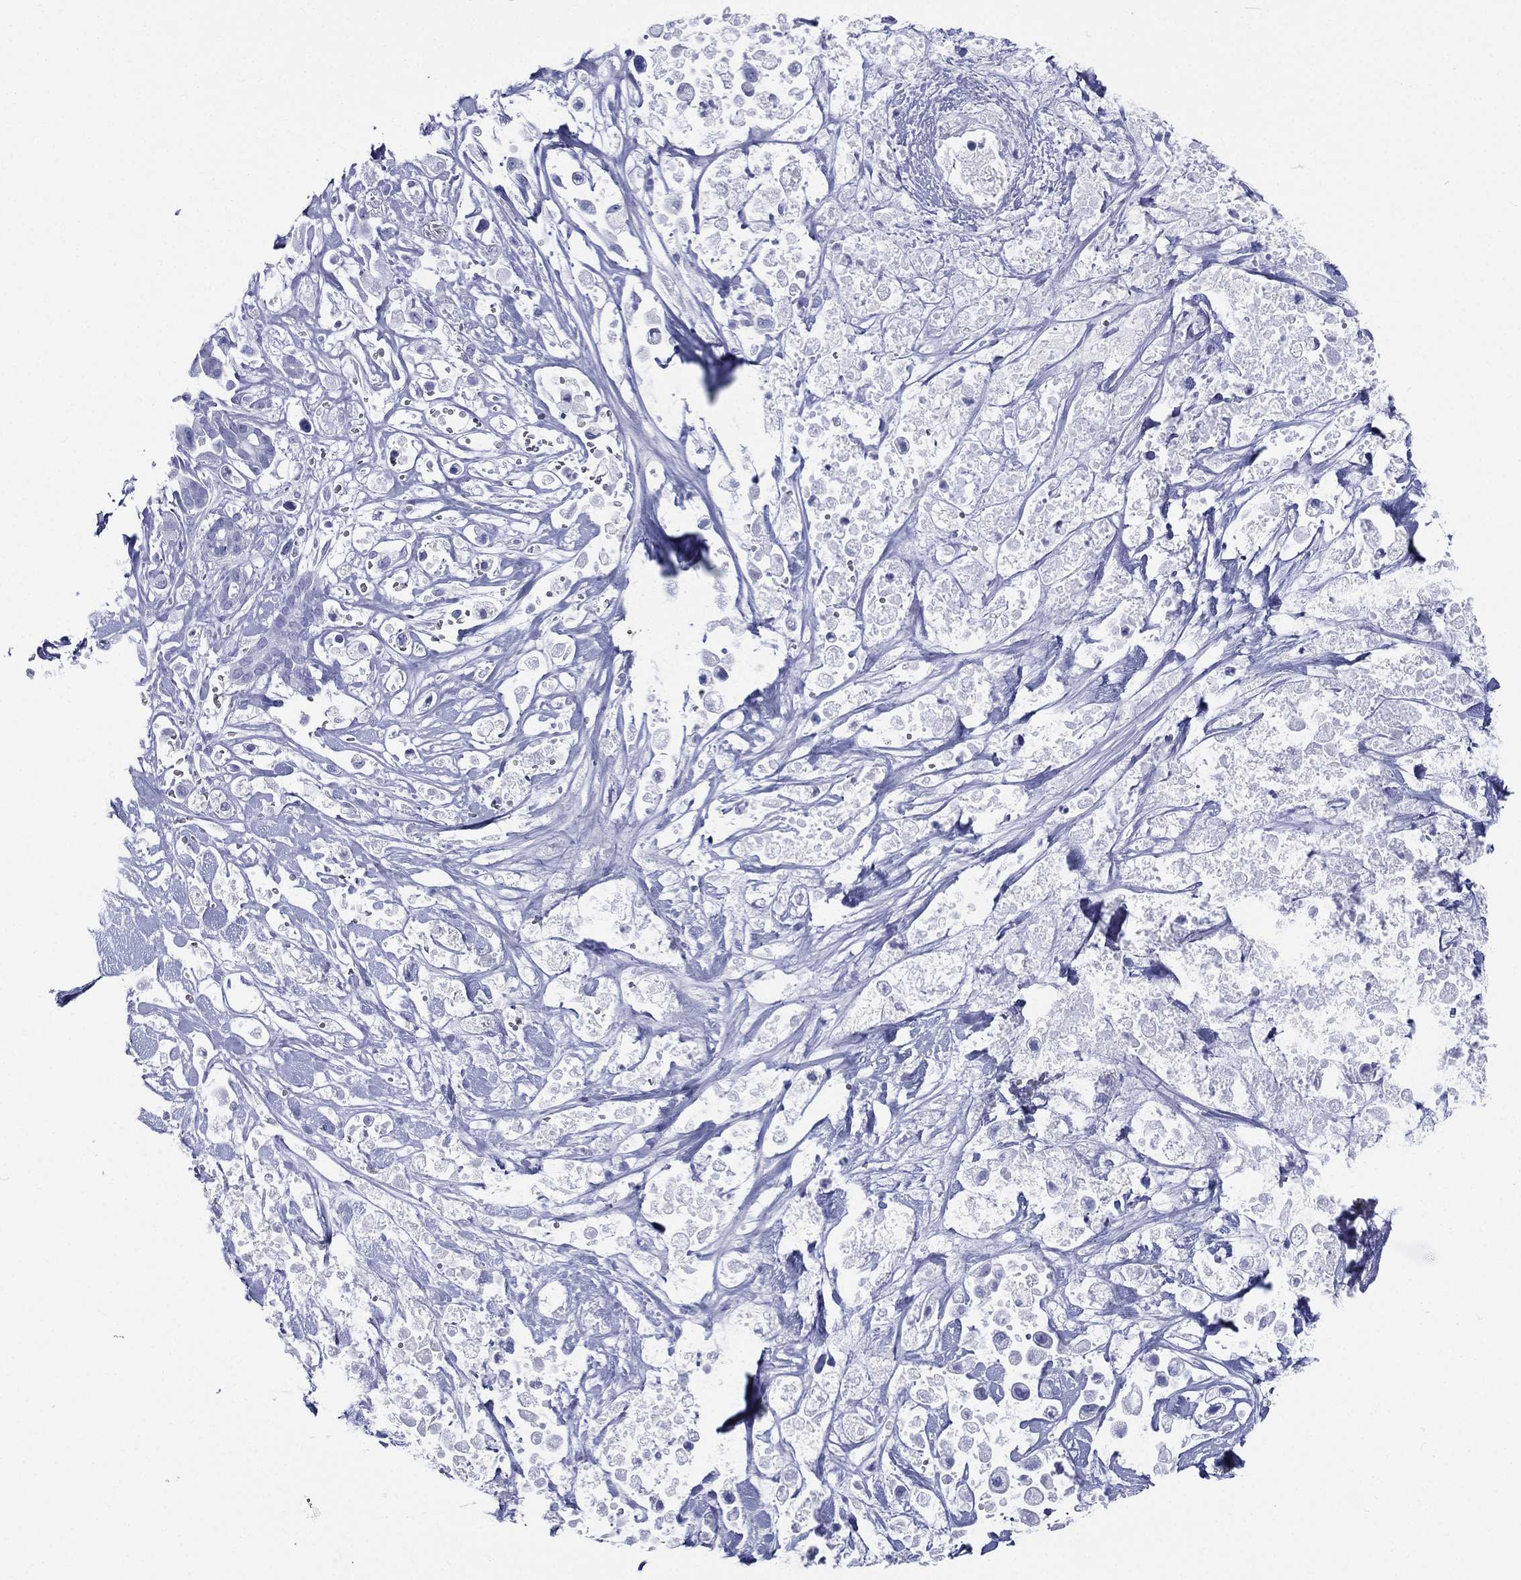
{"staining": {"intensity": "negative", "quantity": "none", "location": "none"}, "tissue": "pancreatic cancer", "cell_type": "Tumor cells", "image_type": "cancer", "snomed": [{"axis": "morphology", "description": "Adenocarcinoma, NOS"}, {"axis": "topography", "description": "Pancreas"}], "caption": "Immunohistochemical staining of pancreatic cancer (adenocarcinoma) exhibits no significant expression in tumor cells. (Stains: DAB immunohistochemistry (IHC) with hematoxylin counter stain, Microscopy: brightfield microscopy at high magnification).", "gene": "RSPH4A", "patient": {"sex": "male", "age": 44}}